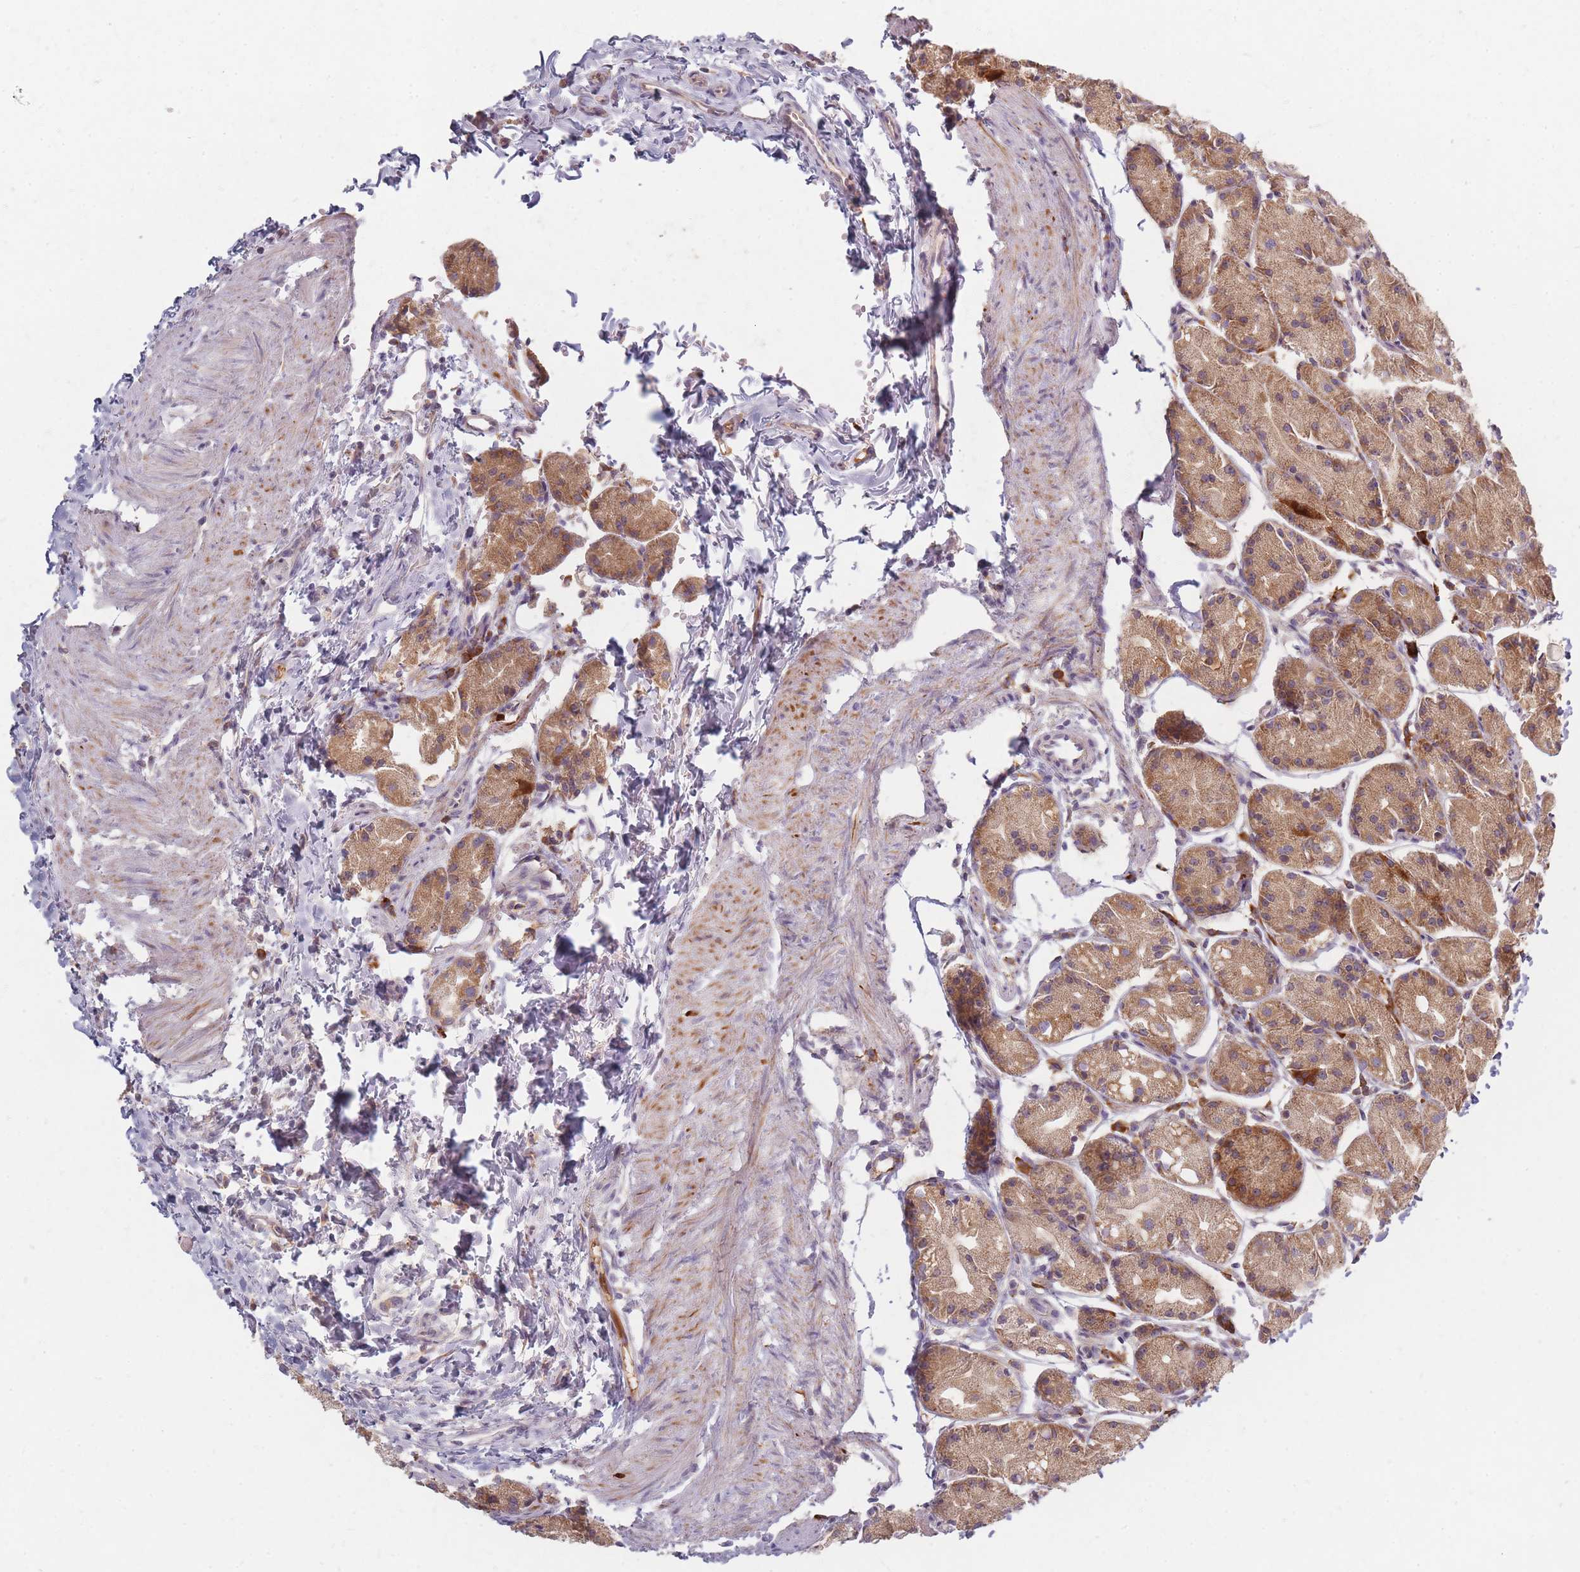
{"staining": {"intensity": "moderate", "quantity": ">75%", "location": "cytoplasmic/membranous"}, "tissue": "stomach", "cell_type": "Glandular cells", "image_type": "normal", "snomed": [{"axis": "morphology", "description": "Normal tissue, NOS"}, {"axis": "topography", "description": "Stomach, upper"}], "caption": "Stomach stained with DAB (3,3'-diaminobenzidine) immunohistochemistry (IHC) exhibits medium levels of moderate cytoplasmic/membranous staining in approximately >75% of glandular cells. The staining was performed using DAB (3,3'-diaminobenzidine), with brown indicating positive protein expression. Nuclei are stained blue with hematoxylin.", "gene": "SMIM14", "patient": {"sex": "male", "age": 47}}